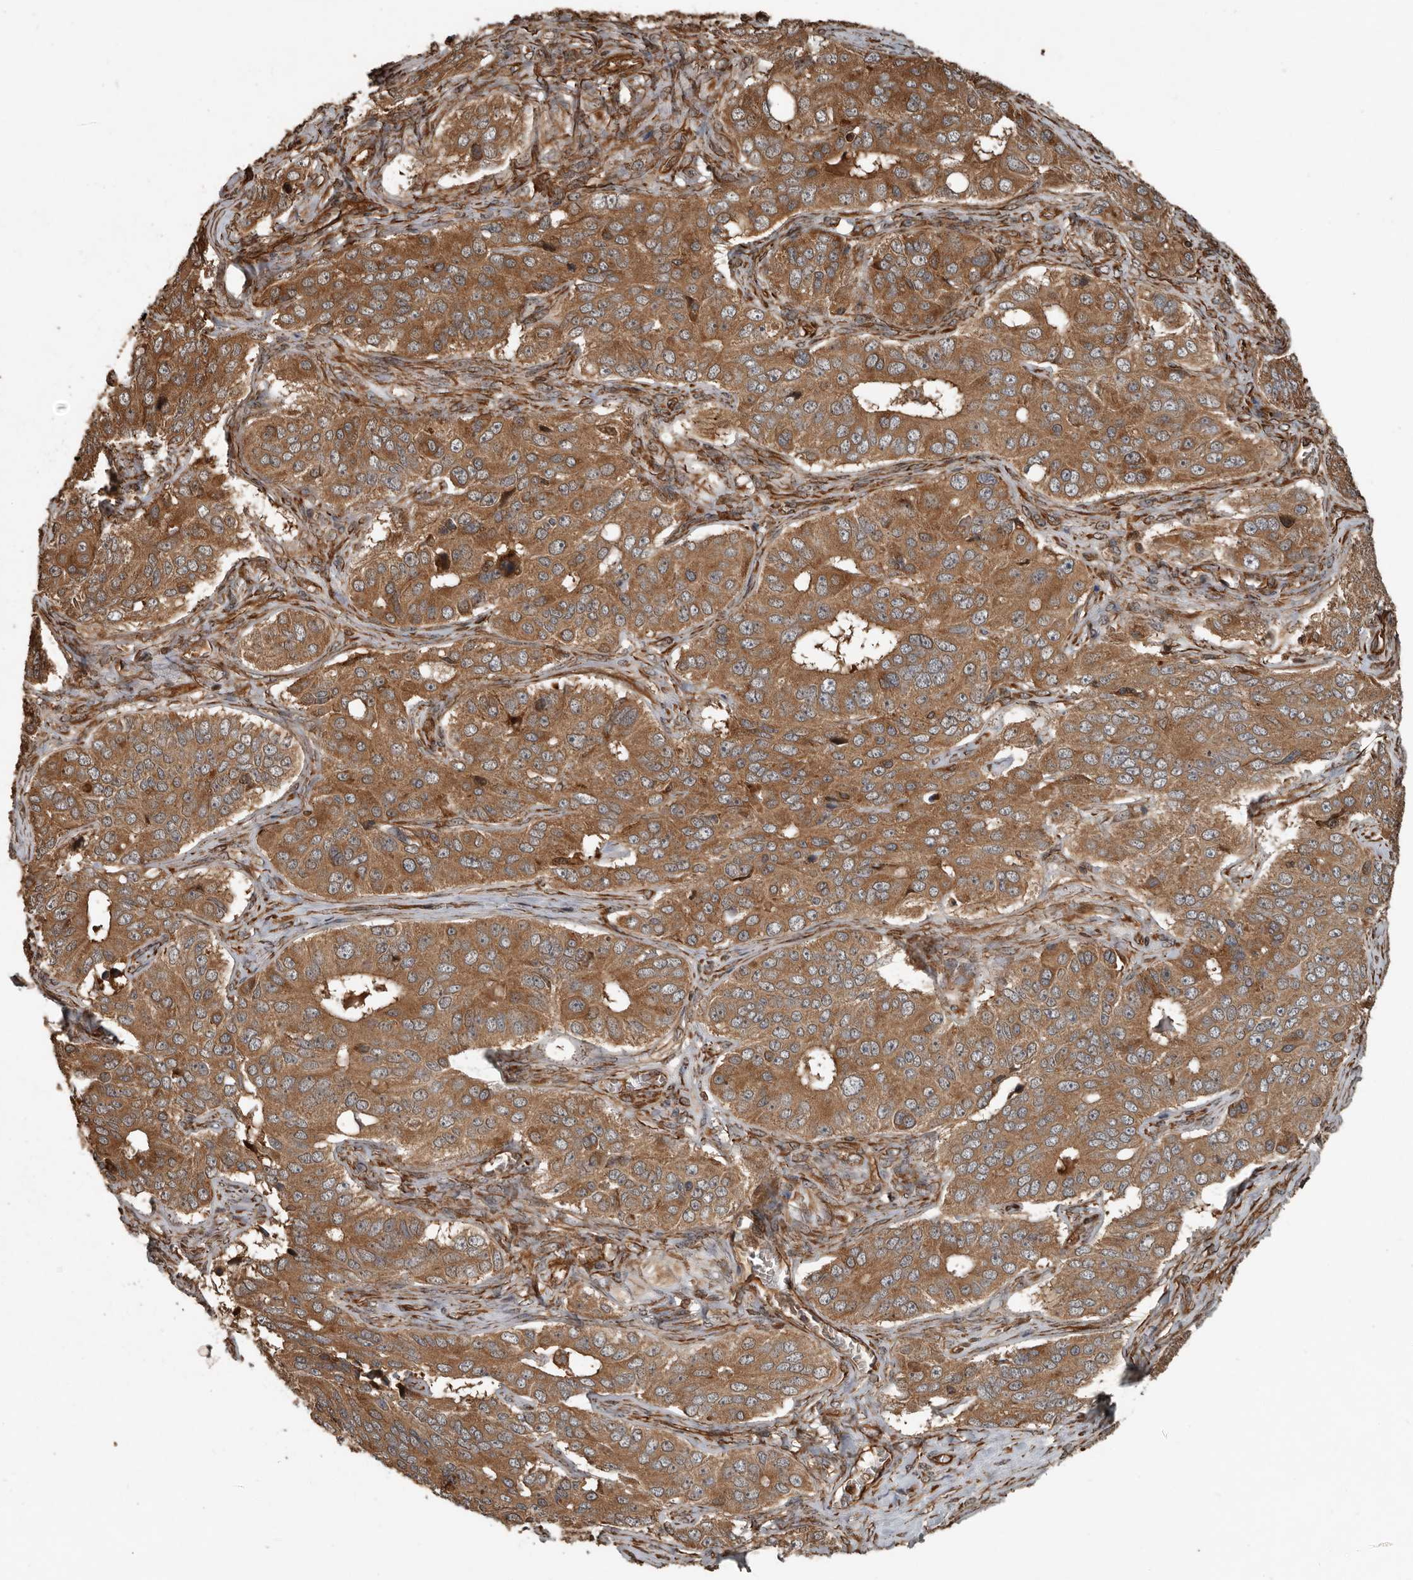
{"staining": {"intensity": "moderate", "quantity": ">75%", "location": "cytoplasmic/membranous"}, "tissue": "ovarian cancer", "cell_type": "Tumor cells", "image_type": "cancer", "snomed": [{"axis": "morphology", "description": "Carcinoma, endometroid"}, {"axis": "topography", "description": "Ovary"}], "caption": "A high-resolution histopathology image shows IHC staining of ovarian cancer, which reveals moderate cytoplasmic/membranous staining in about >75% of tumor cells.", "gene": "YOD1", "patient": {"sex": "female", "age": 51}}